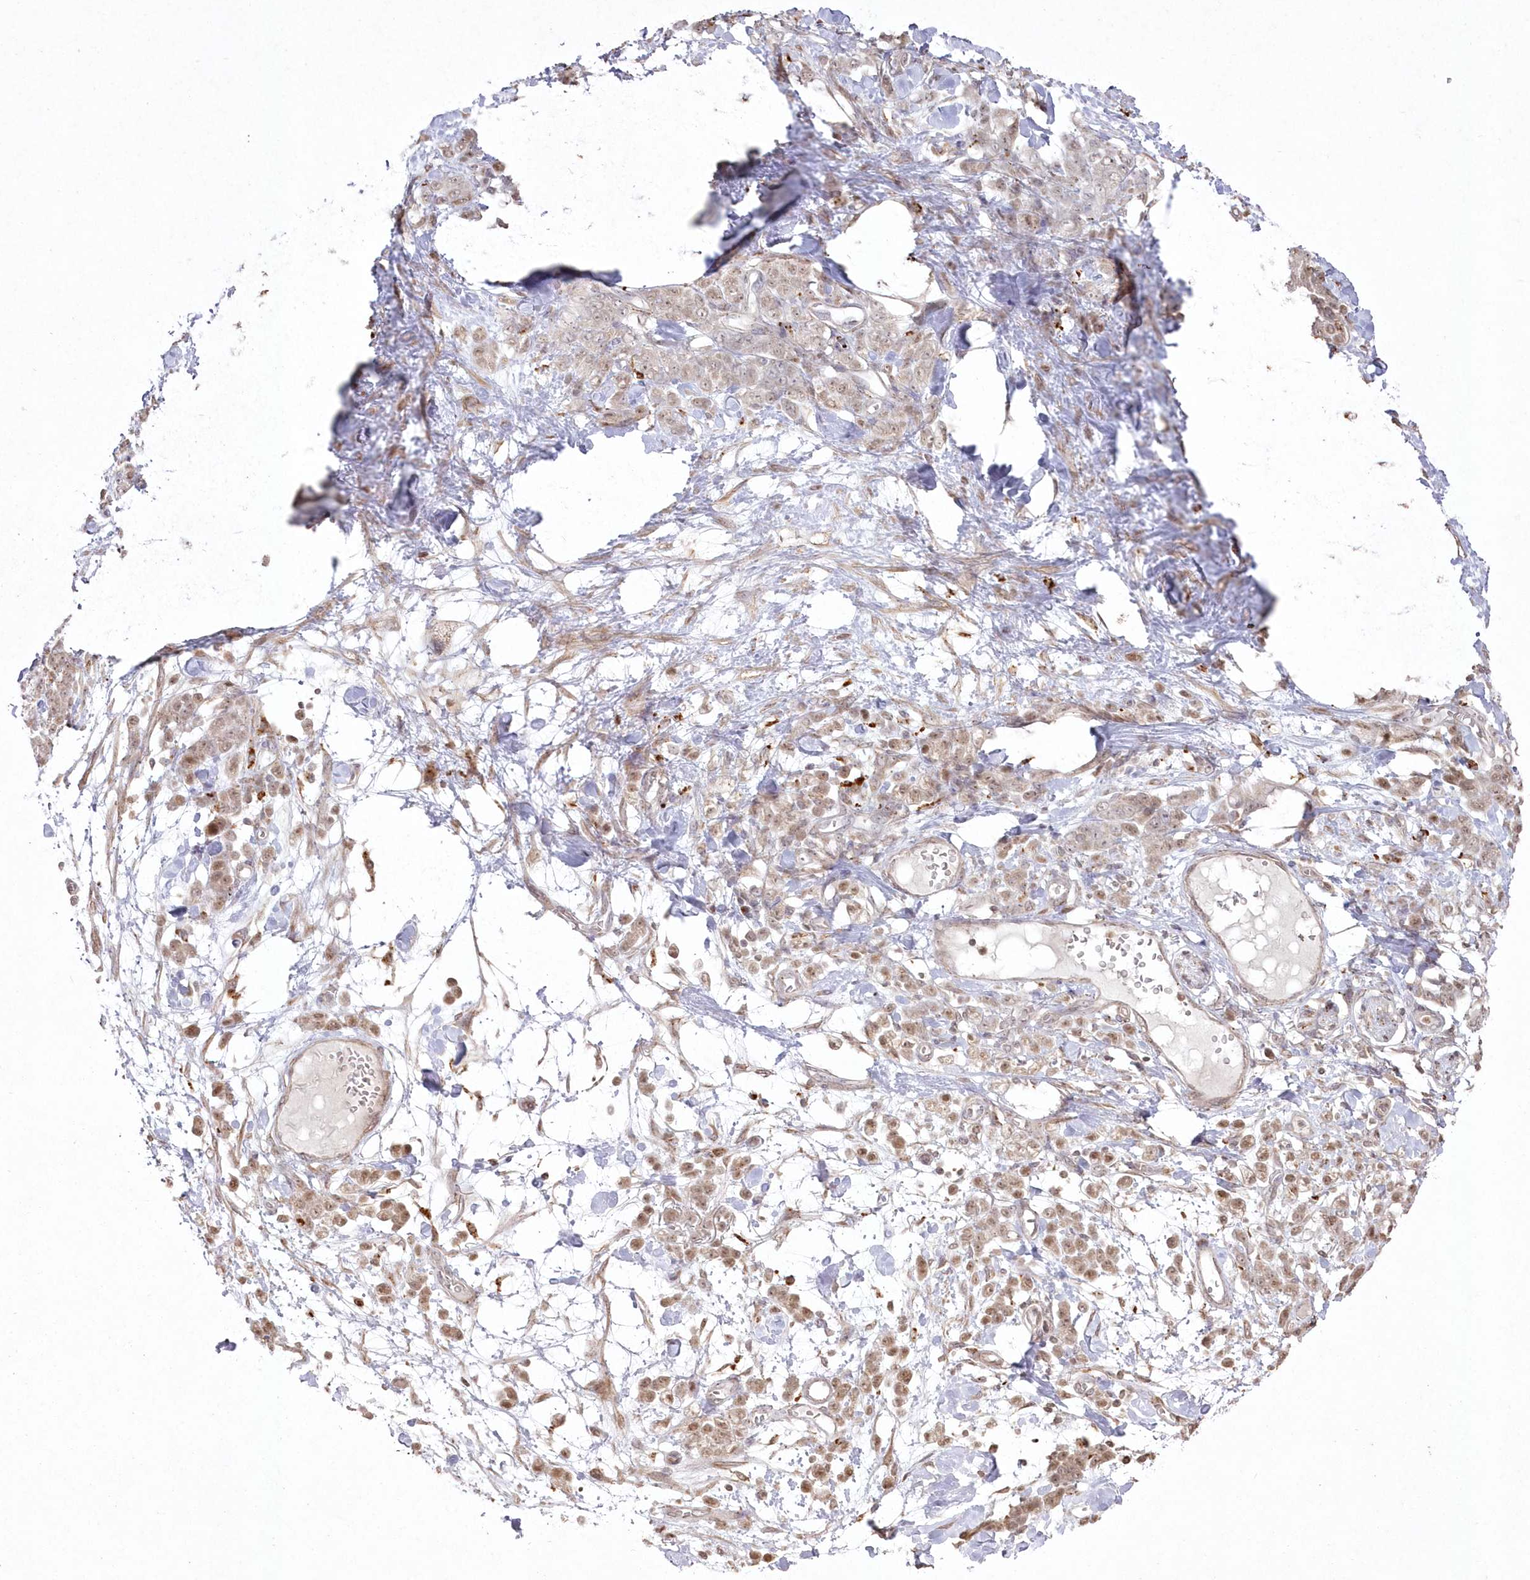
{"staining": {"intensity": "moderate", "quantity": "25%-75%", "location": "nuclear"}, "tissue": "stomach cancer", "cell_type": "Tumor cells", "image_type": "cancer", "snomed": [{"axis": "morphology", "description": "Normal tissue, NOS"}, {"axis": "morphology", "description": "Adenocarcinoma, NOS"}, {"axis": "topography", "description": "Stomach"}], "caption": "Immunohistochemical staining of stomach cancer (adenocarcinoma) shows medium levels of moderate nuclear protein expression in about 25%-75% of tumor cells.", "gene": "ARSB", "patient": {"sex": "male", "age": 82}}